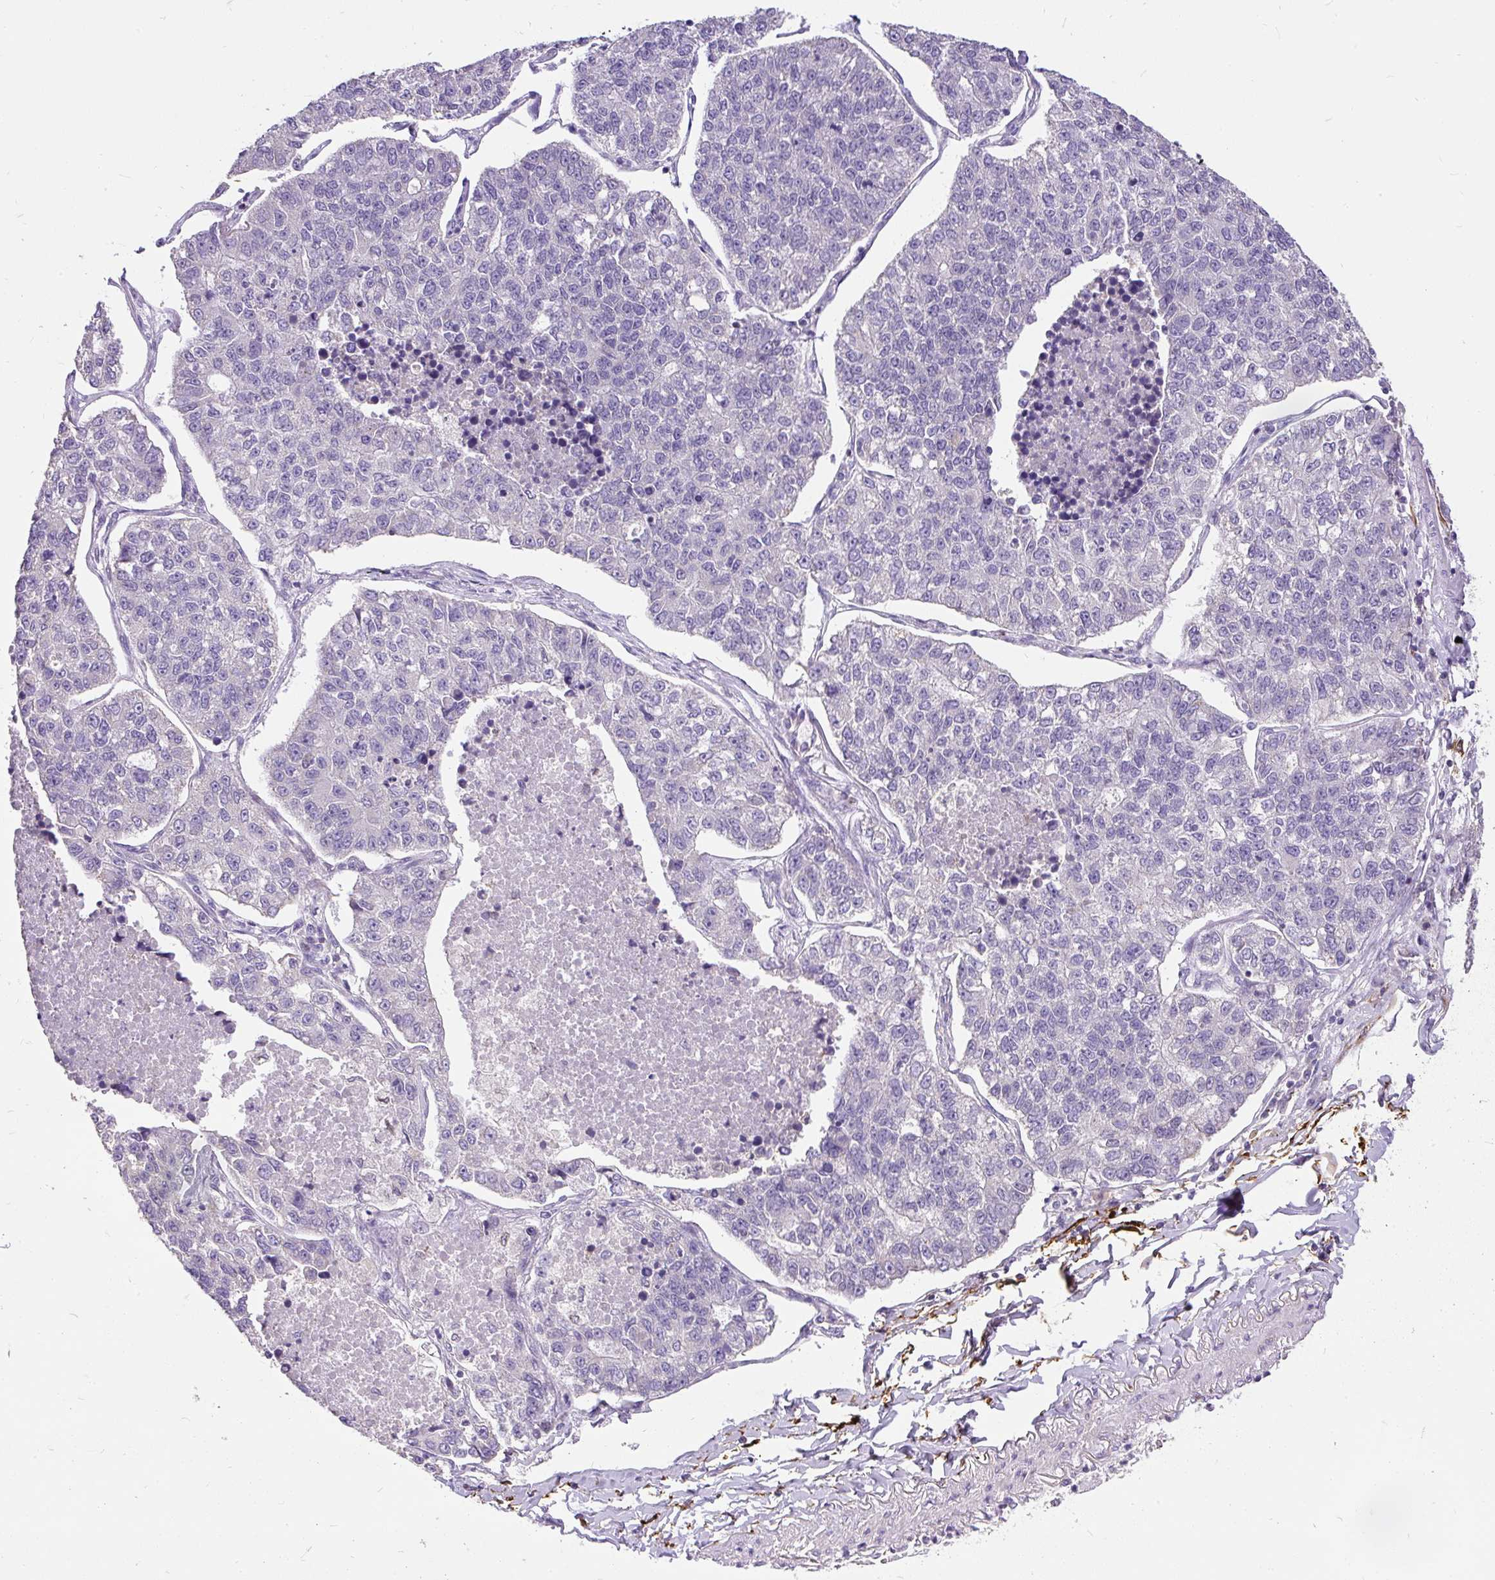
{"staining": {"intensity": "negative", "quantity": "none", "location": "none"}, "tissue": "lung cancer", "cell_type": "Tumor cells", "image_type": "cancer", "snomed": [{"axis": "morphology", "description": "Adenocarcinoma, NOS"}, {"axis": "topography", "description": "Lung"}], "caption": "An IHC image of lung cancer is shown. There is no staining in tumor cells of lung cancer. (DAB immunohistochemistry with hematoxylin counter stain).", "gene": "GBX1", "patient": {"sex": "male", "age": 49}}